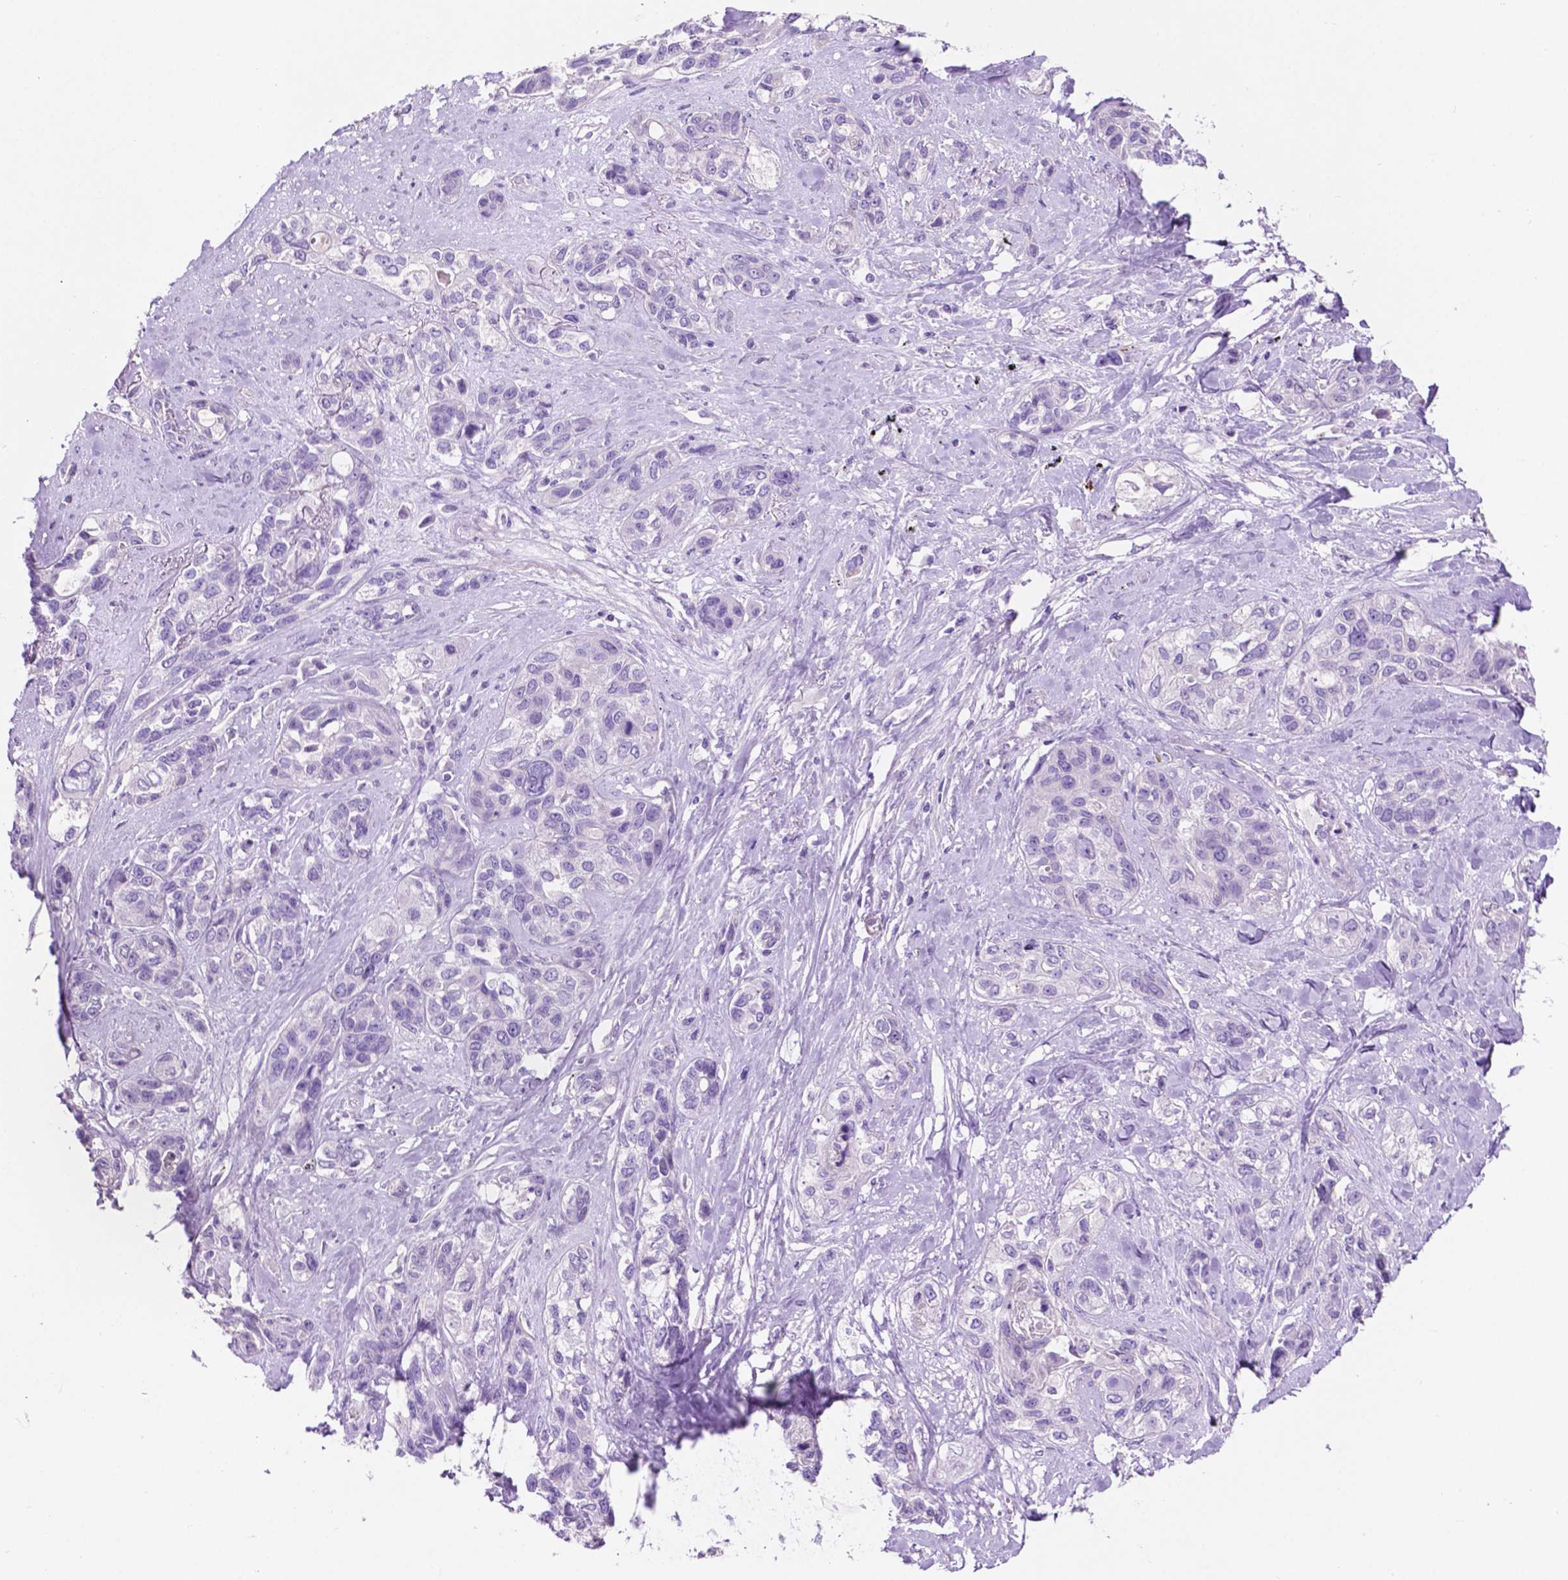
{"staining": {"intensity": "negative", "quantity": "none", "location": "none"}, "tissue": "lung cancer", "cell_type": "Tumor cells", "image_type": "cancer", "snomed": [{"axis": "morphology", "description": "Squamous cell carcinoma, NOS"}, {"axis": "topography", "description": "Lung"}], "caption": "A high-resolution micrograph shows IHC staining of lung cancer, which reveals no significant staining in tumor cells.", "gene": "CLDN17", "patient": {"sex": "female", "age": 70}}